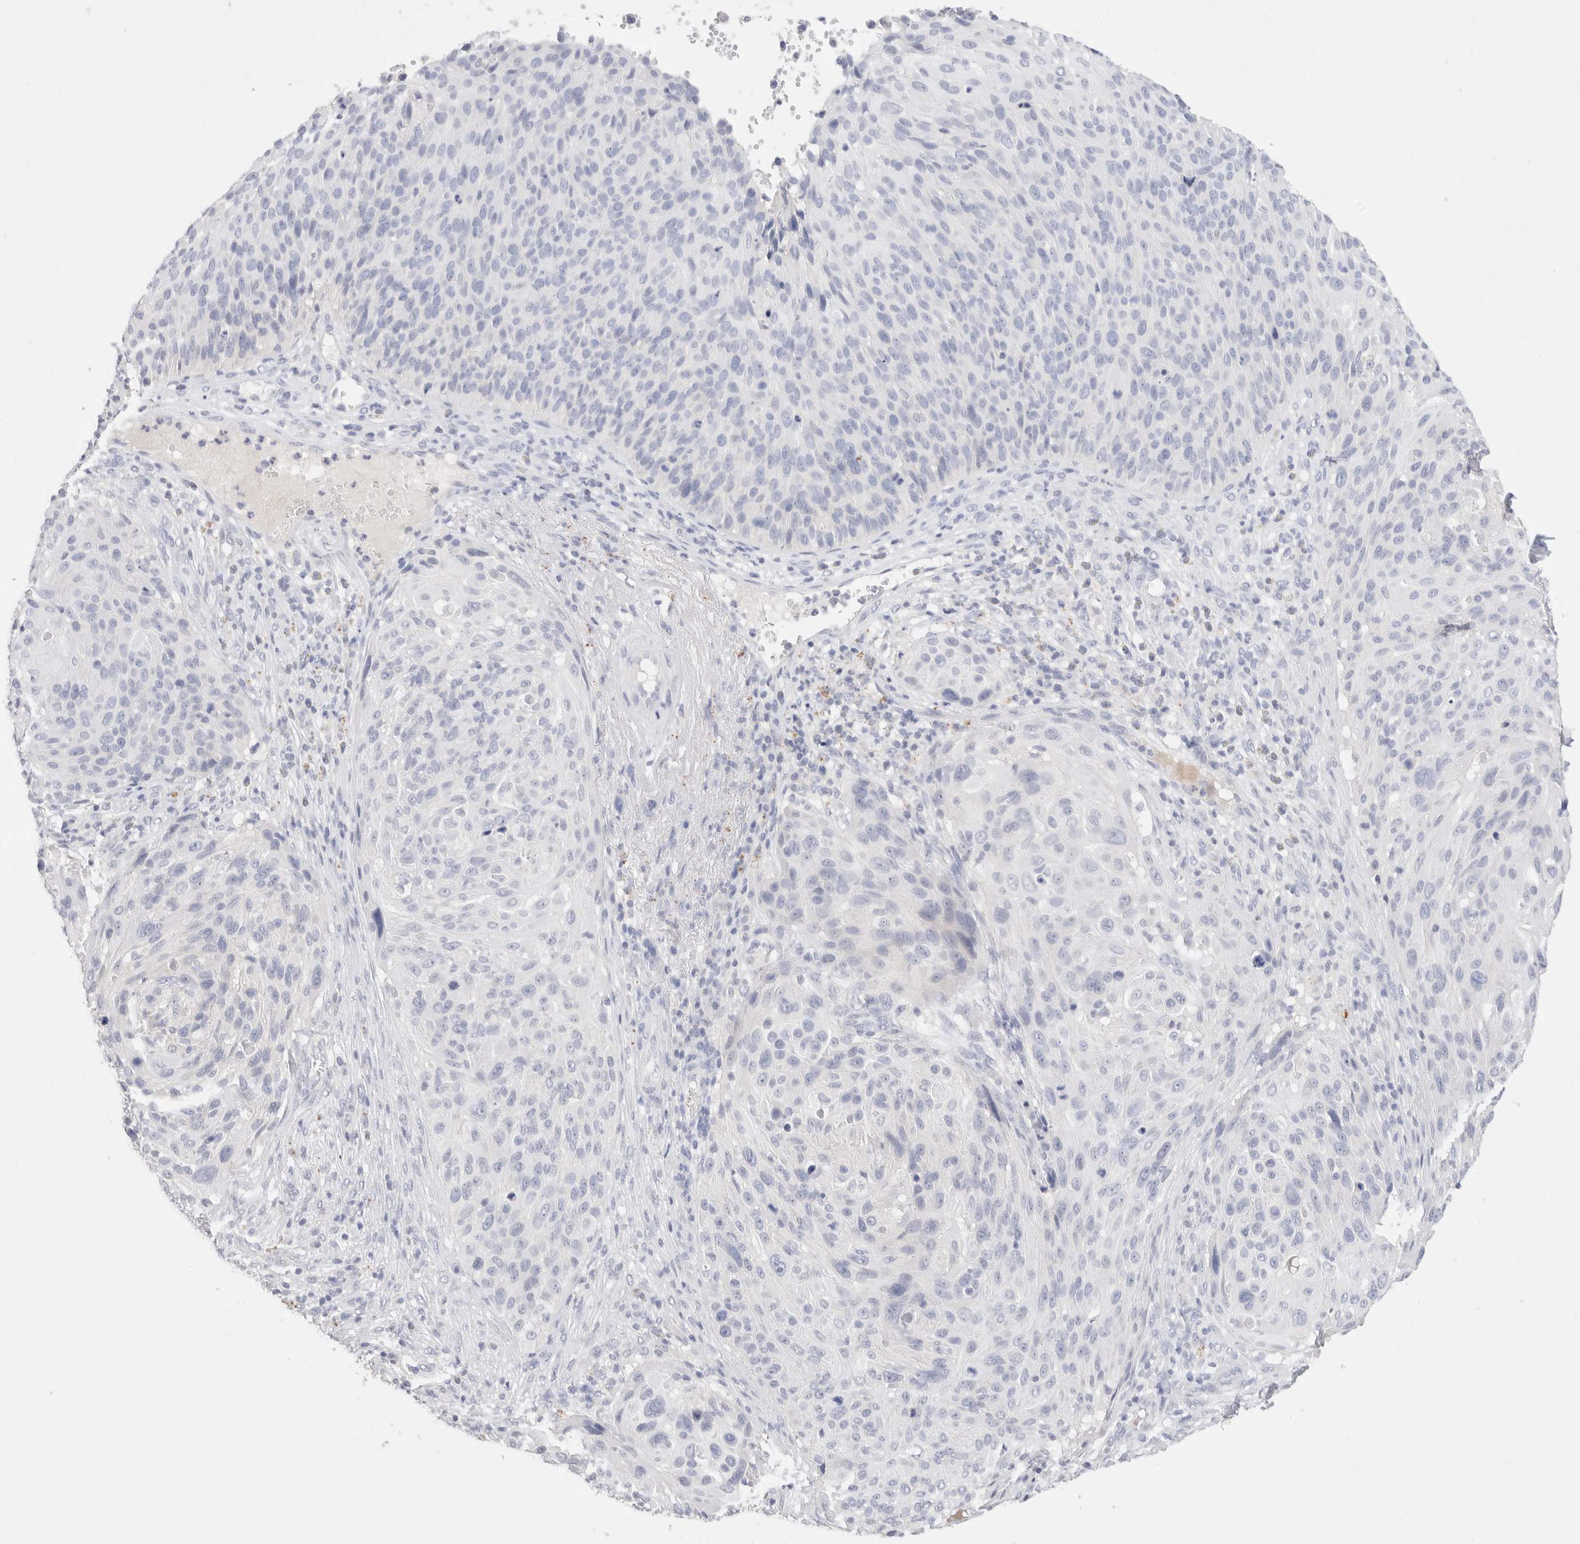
{"staining": {"intensity": "negative", "quantity": "none", "location": "none"}, "tissue": "cervical cancer", "cell_type": "Tumor cells", "image_type": "cancer", "snomed": [{"axis": "morphology", "description": "Squamous cell carcinoma, NOS"}, {"axis": "topography", "description": "Cervix"}], "caption": "An immunohistochemistry image of cervical squamous cell carcinoma is shown. There is no staining in tumor cells of cervical squamous cell carcinoma.", "gene": "EPCAM", "patient": {"sex": "female", "age": 74}}